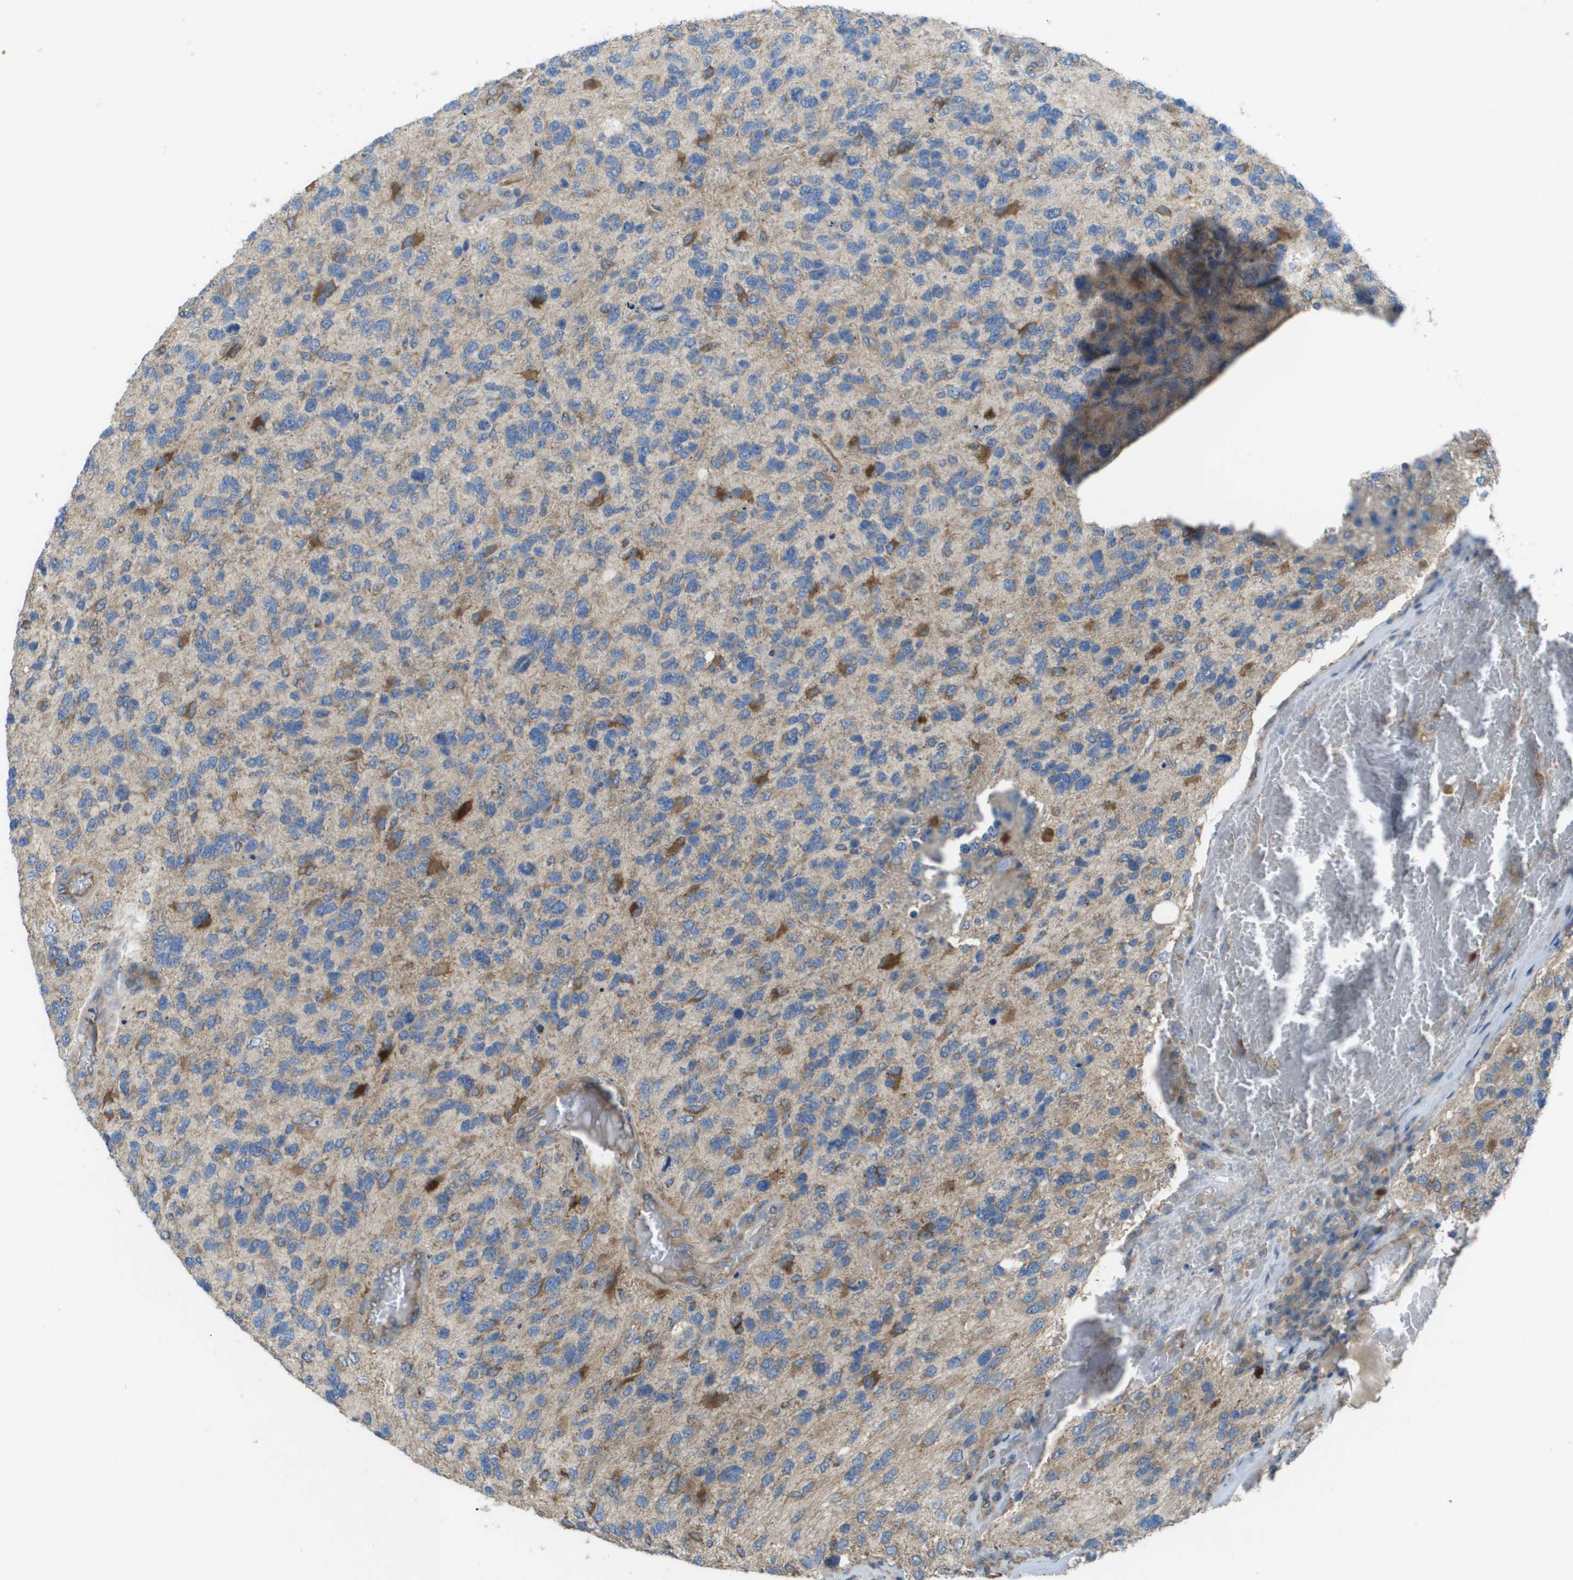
{"staining": {"intensity": "moderate", "quantity": "<25%", "location": "cytoplasmic/membranous"}, "tissue": "glioma", "cell_type": "Tumor cells", "image_type": "cancer", "snomed": [{"axis": "morphology", "description": "Glioma, malignant, High grade"}, {"axis": "topography", "description": "Brain"}], "caption": "Immunohistochemistry (DAB) staining of glioma displays moderate cytoplasmic/membranous protein expression in approximately <25% of tumor cells.", "gene": "CLCN2", "patient": {"sex": "female", "age": 58}}